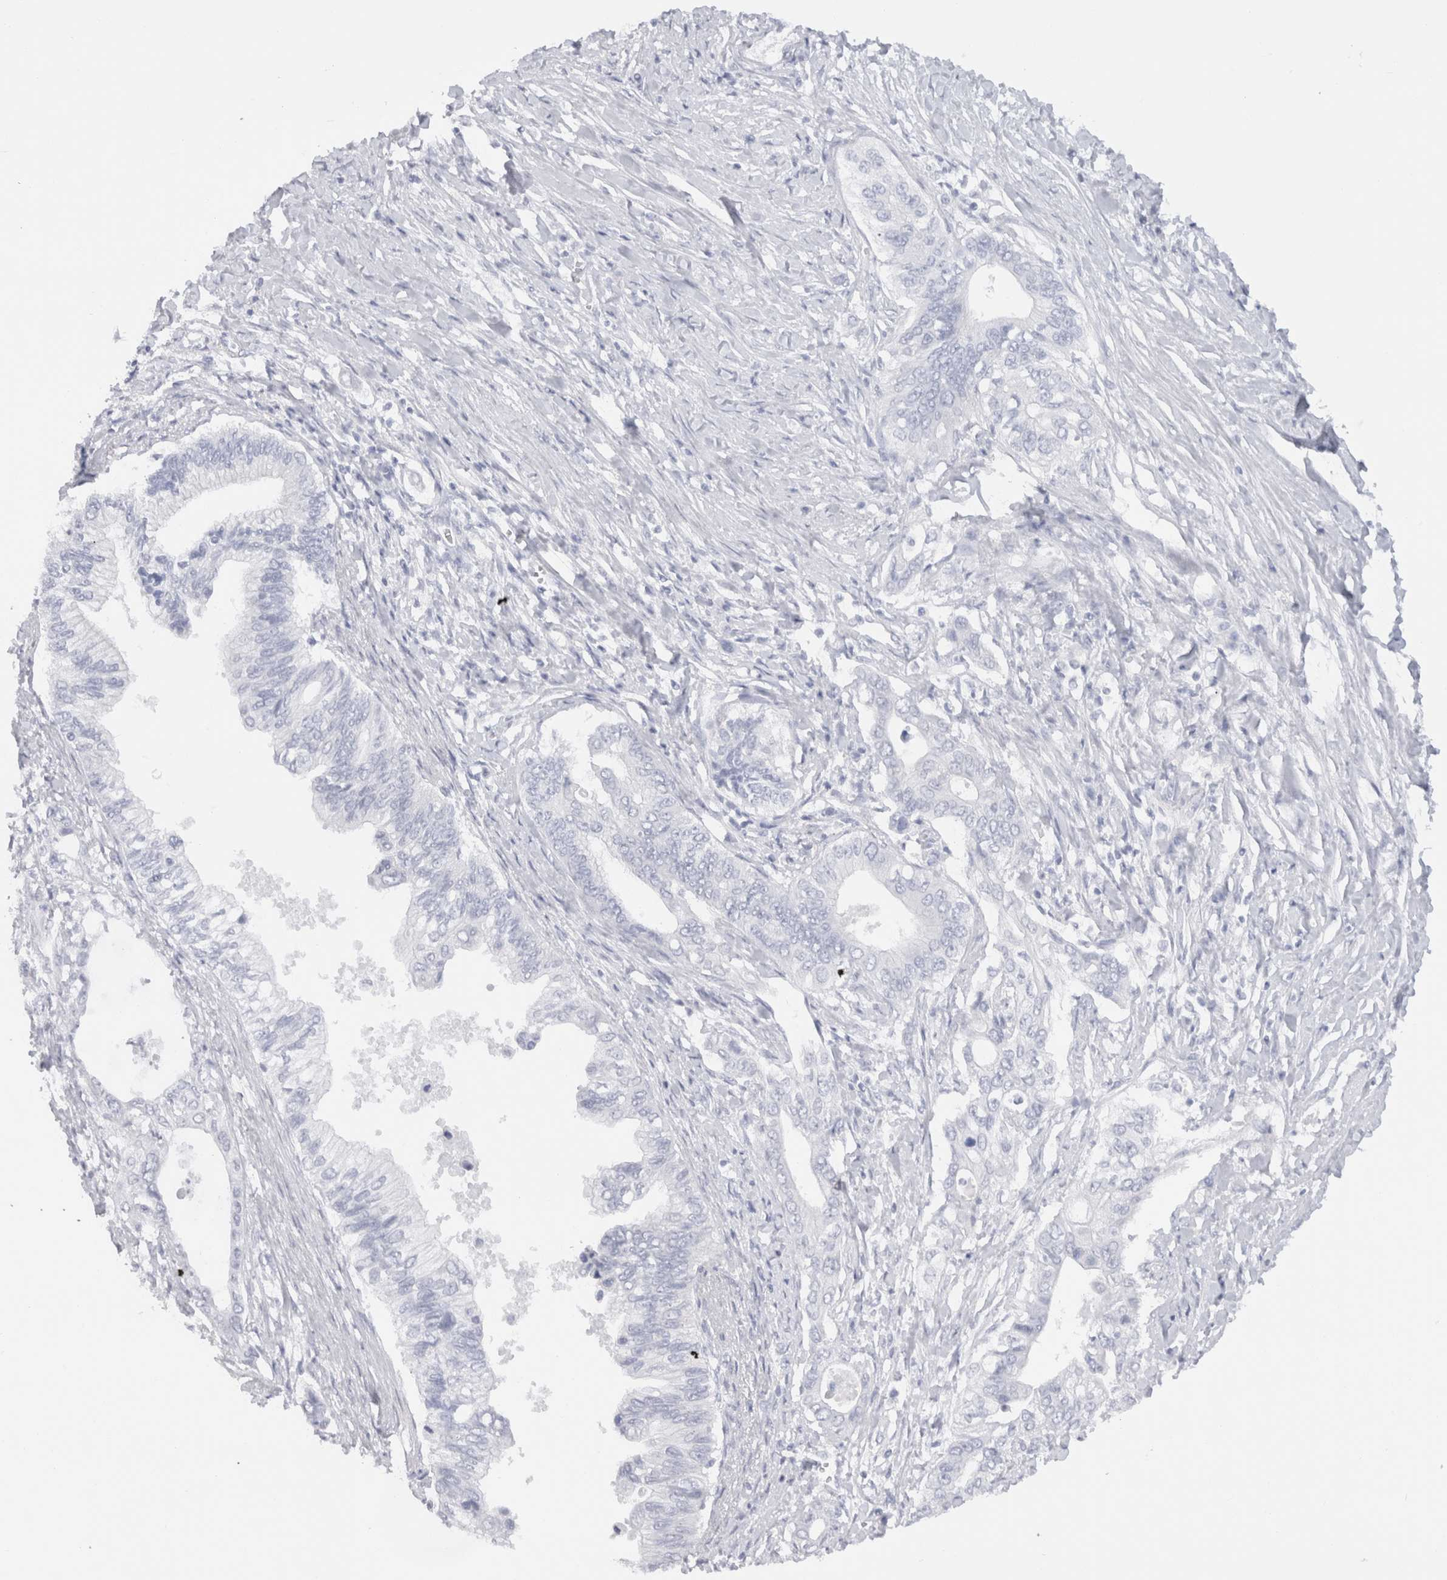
{"staining": {"intensity": "negative", "quantity": "none", "location": "none"}, "tissue": "pancreatic cancer", "cell_type": "Tumor cells", "image_type": "cancer", "snomed": [{"axis": "morphology", "description": "Normal tissue, NOS"}, {"axis": "morphology", "description": "Adenocarcinoma, NOS"}, {"axis": "topography", "description": "Pancreas"}, {"axis": "topography", "description": "Peripheral nerve tissue"}], "caption": "Tumor cells are negative for protein expression in human pancreatic cancer (adenocarcinoma). (Brightfield microscopy of DAB (3,3'-diaminobenzidine) immunohistochemistry at high magnification).", "gene": "C9orf50", "patient": {"sex": "male", "age": 59}}